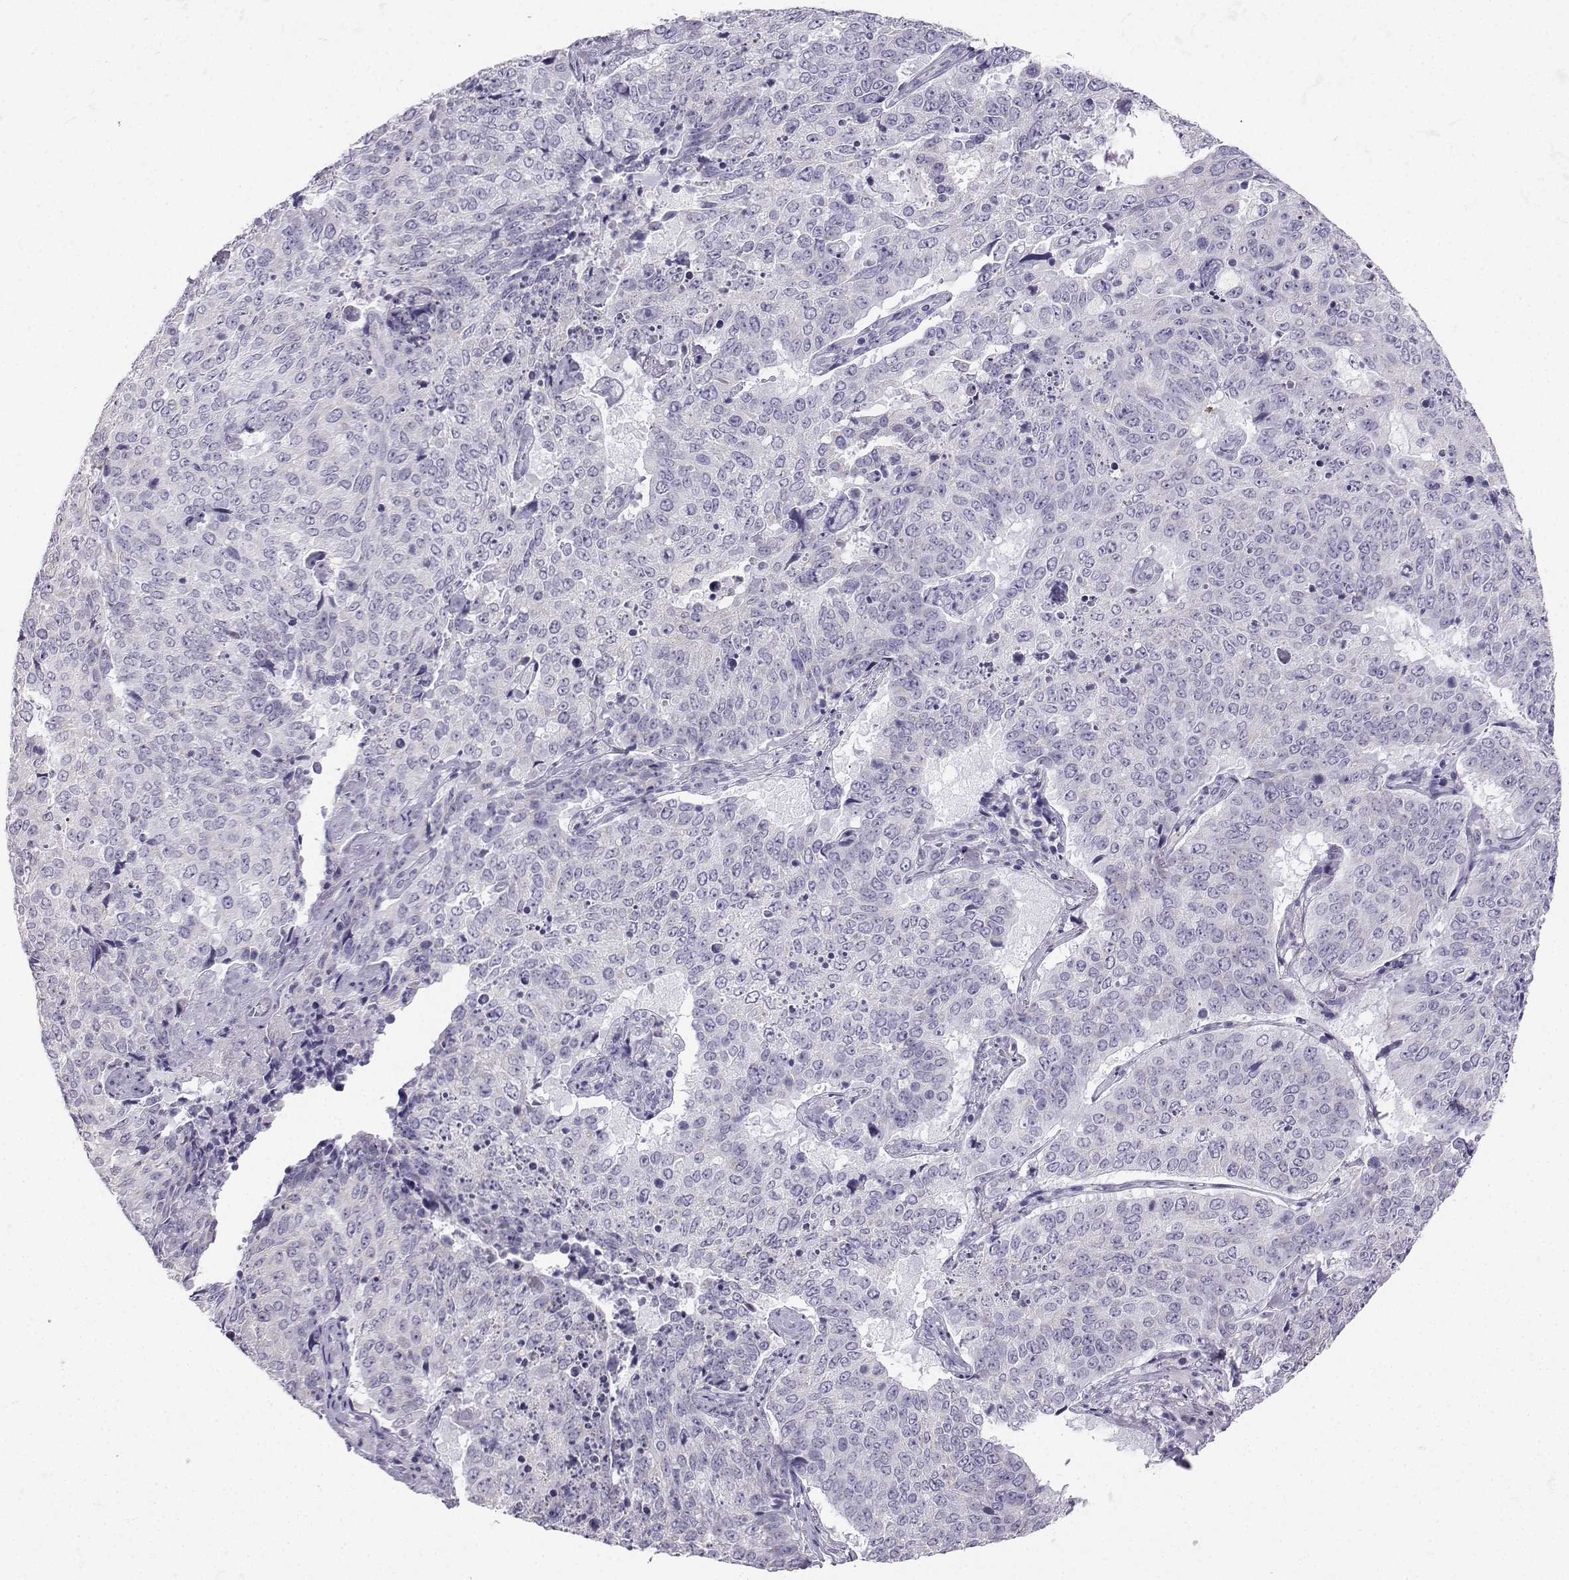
{"staining": {"intensity": "negative", "quantity": "none", "location": "none"}, "tissue": "lung cancer", "cell_type": "Tumor cells", "image_type": "cancer", "snomed": [{"axis": "morphology", "description": "Normal tissue, NOS"}, {"axis": "morphology", "description": "Squamous cell carcinoma, NOS"}, {"axis": "topography", "description": "Bronchus"}, {"axis": "topography", "description": "Lung"}], "caption": "This is an IHC image of lung squamous cell carcinoma. There is no staining in tumor cells.", "gene": "AVP", "patient": {"sex": "male", "age": 64}}